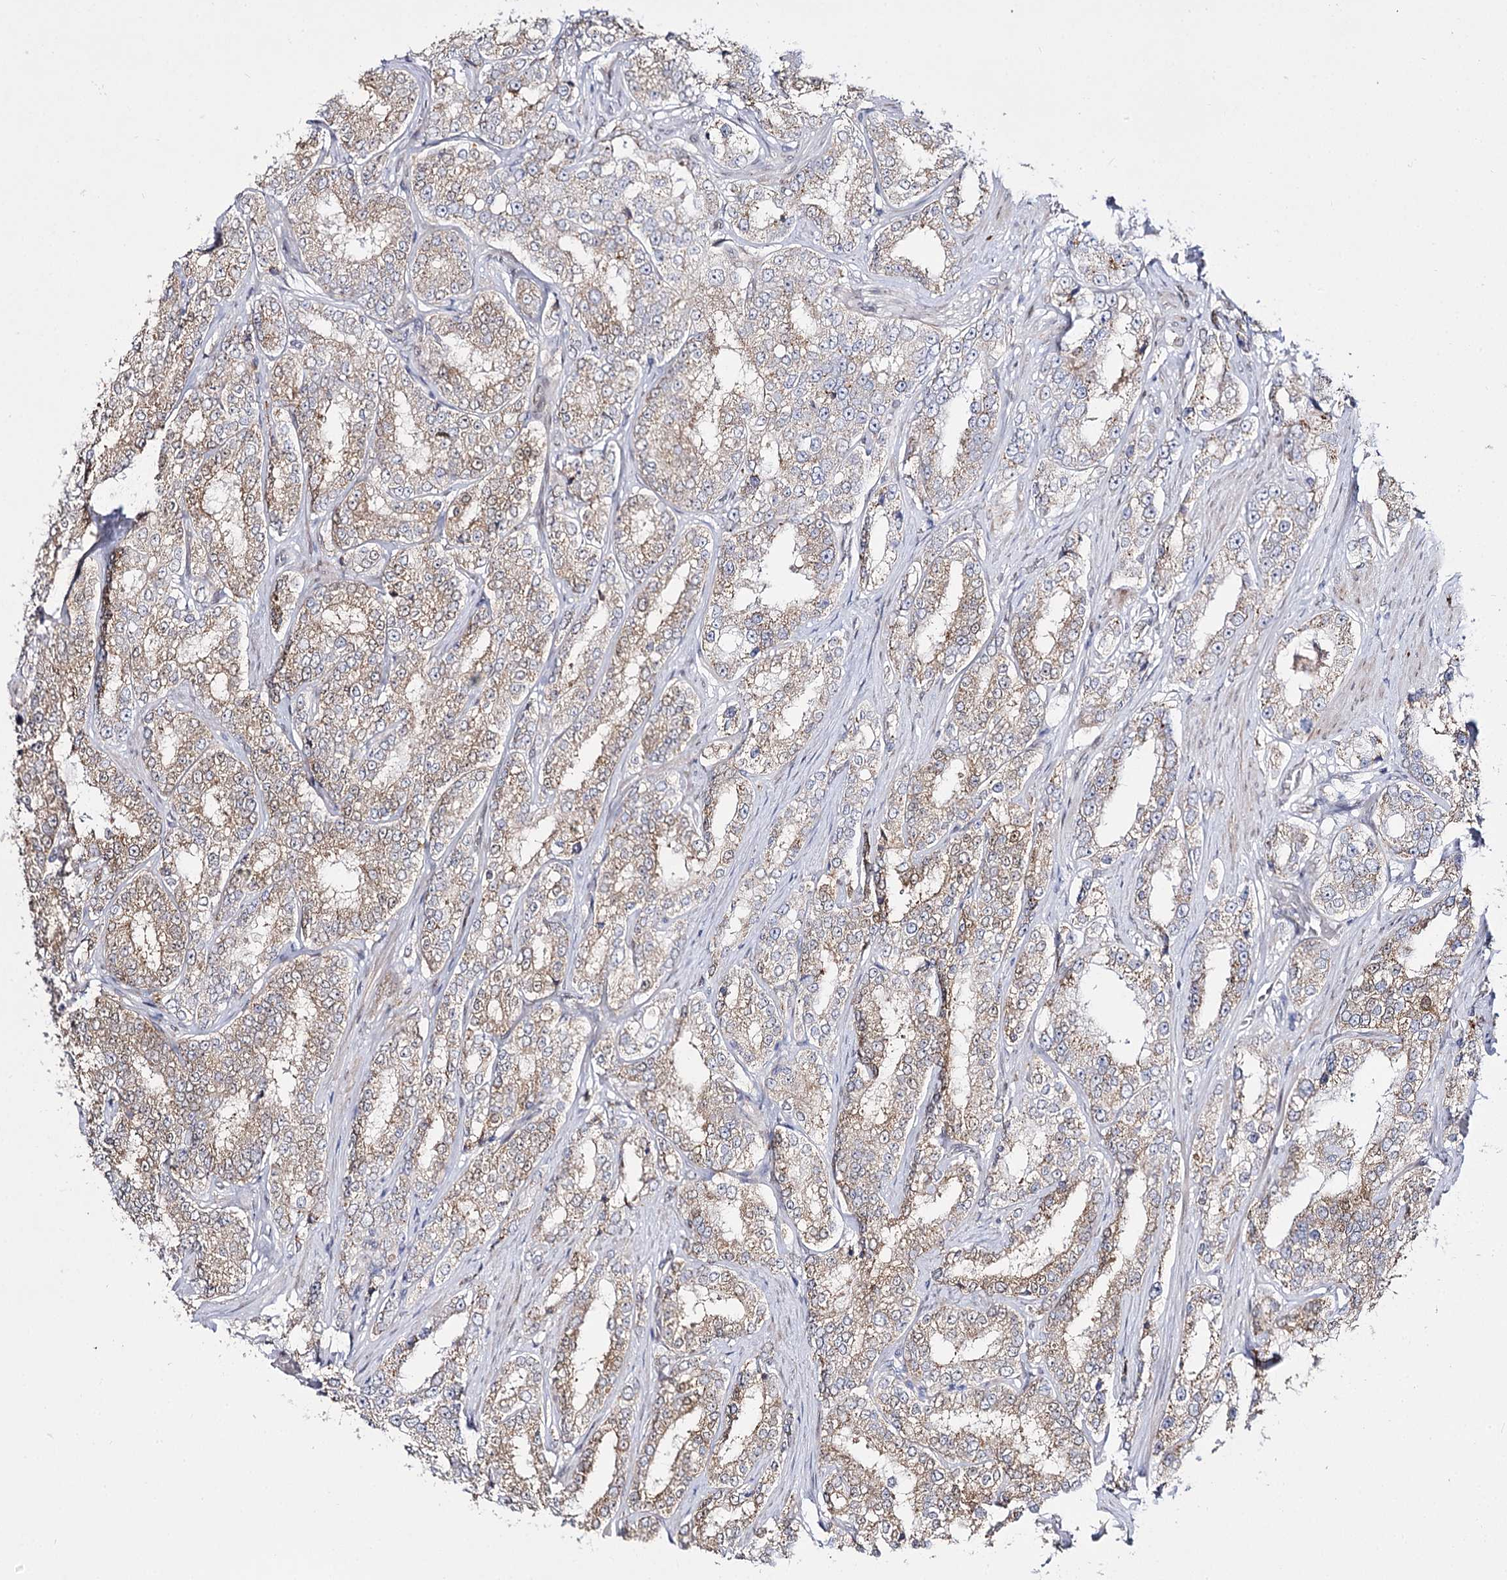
{"staining": {"intensity": "weak", "quantity": ">75%", "location": "cytoplasmic/membranous"}, "tissue": "prostate cancer", "cell_type": "Tumor cells", "image_type": "cancer", "snomed": [{"axis": "morphology", "description": "Normal tissue, NOS"}, {"axis": "morphology", "description": "Adenocarcinoma, High grade"}, {"axis": "topography", "description": "Prostate"}], "caption": "Tumor cells demonstrate low levels of weak cytoplasmic/membranous staining in about >75% of cells in human prostate high-grade adenocarcinoma.", "gene": "C11orf80", "patient": {"sex": "male", "age": 83}}